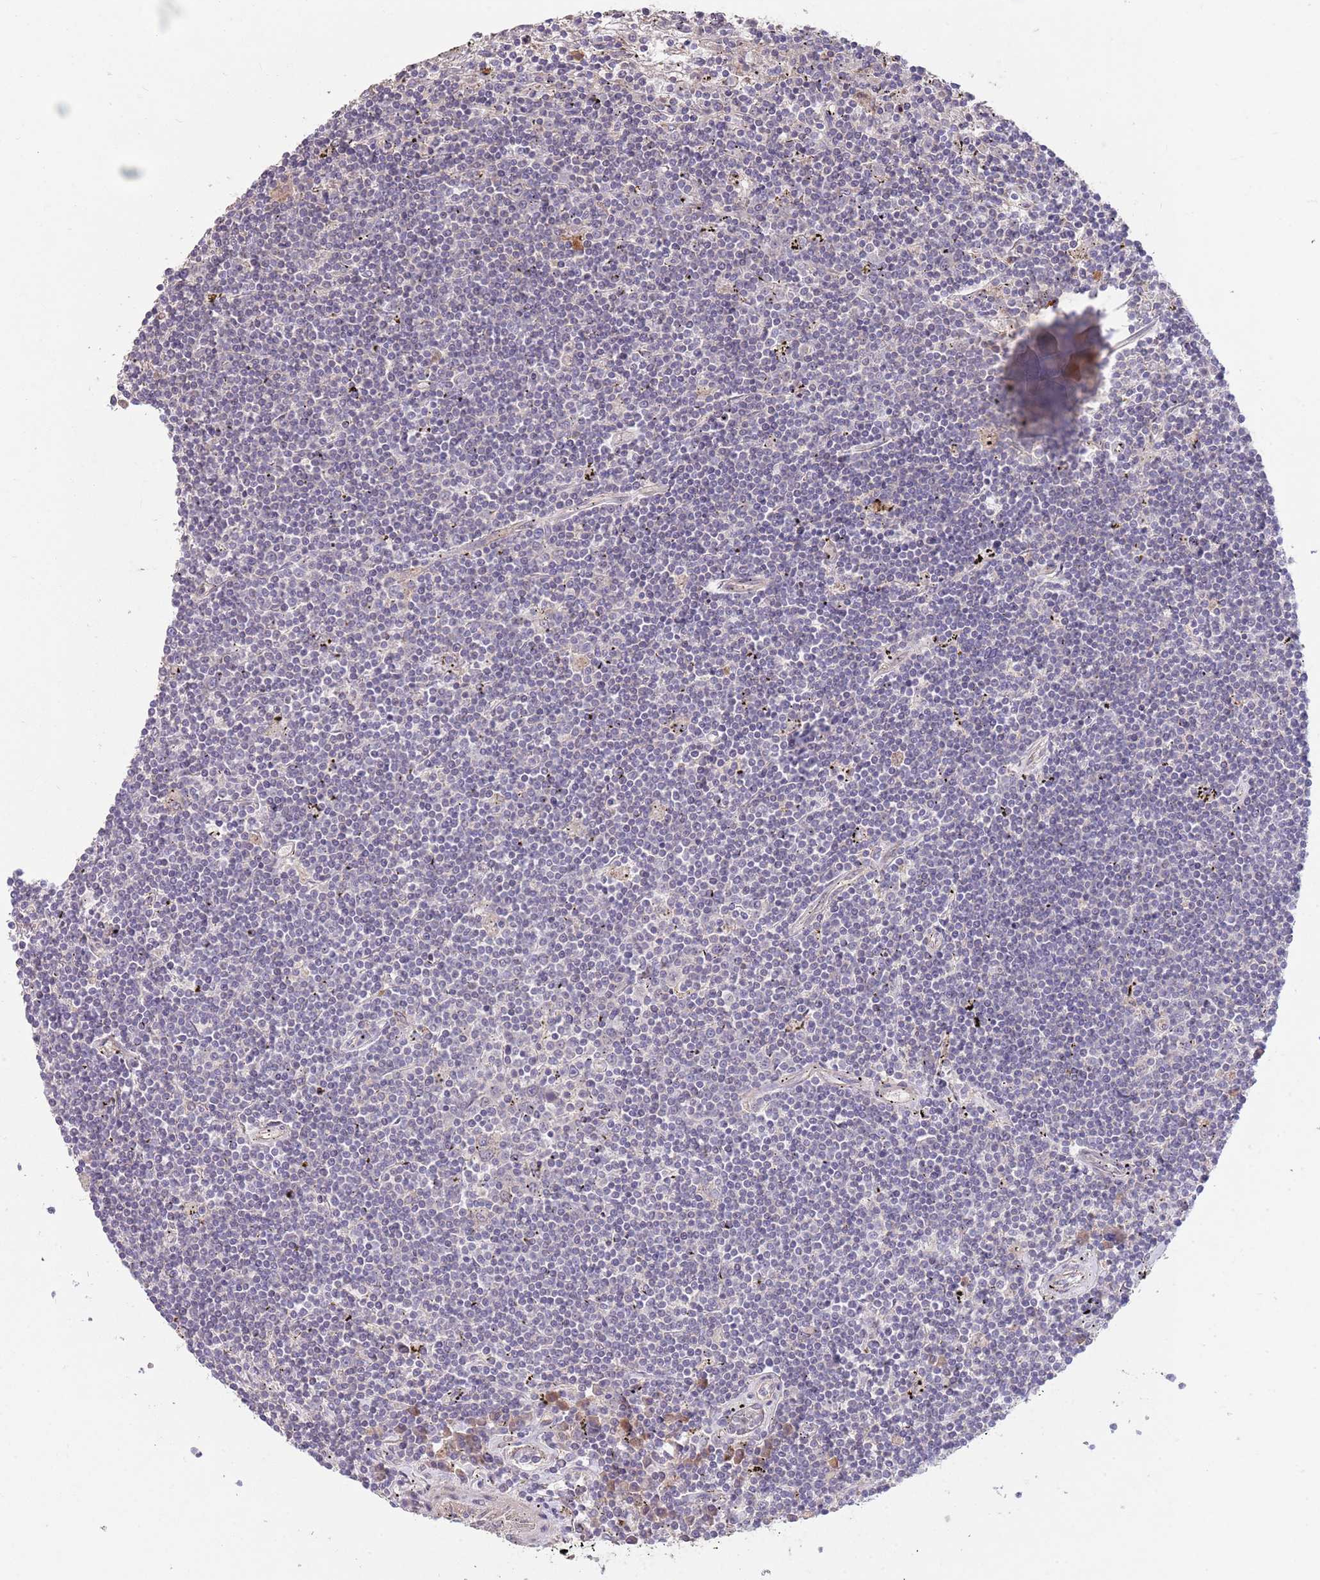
{"staining": {"intensity": "negative", "quantity": "none", "location": "none"}, "tissue": "lymphoma", "cell_type": "Tumor cells", "image_type": "cancer", "snomed": [{"axis": "morphology", "description": "Malignant lymphoma, non-Hodgkin's type, Low grade"}, {"axis": "topography", "description": "Spleen"}], "caption": "There is no significant staining in tumor cells of low-grade malignant lymphoma, non-Hodgkin's type.", "gene": "MEI1", "patient": {"sex": "male", "age": 76}}